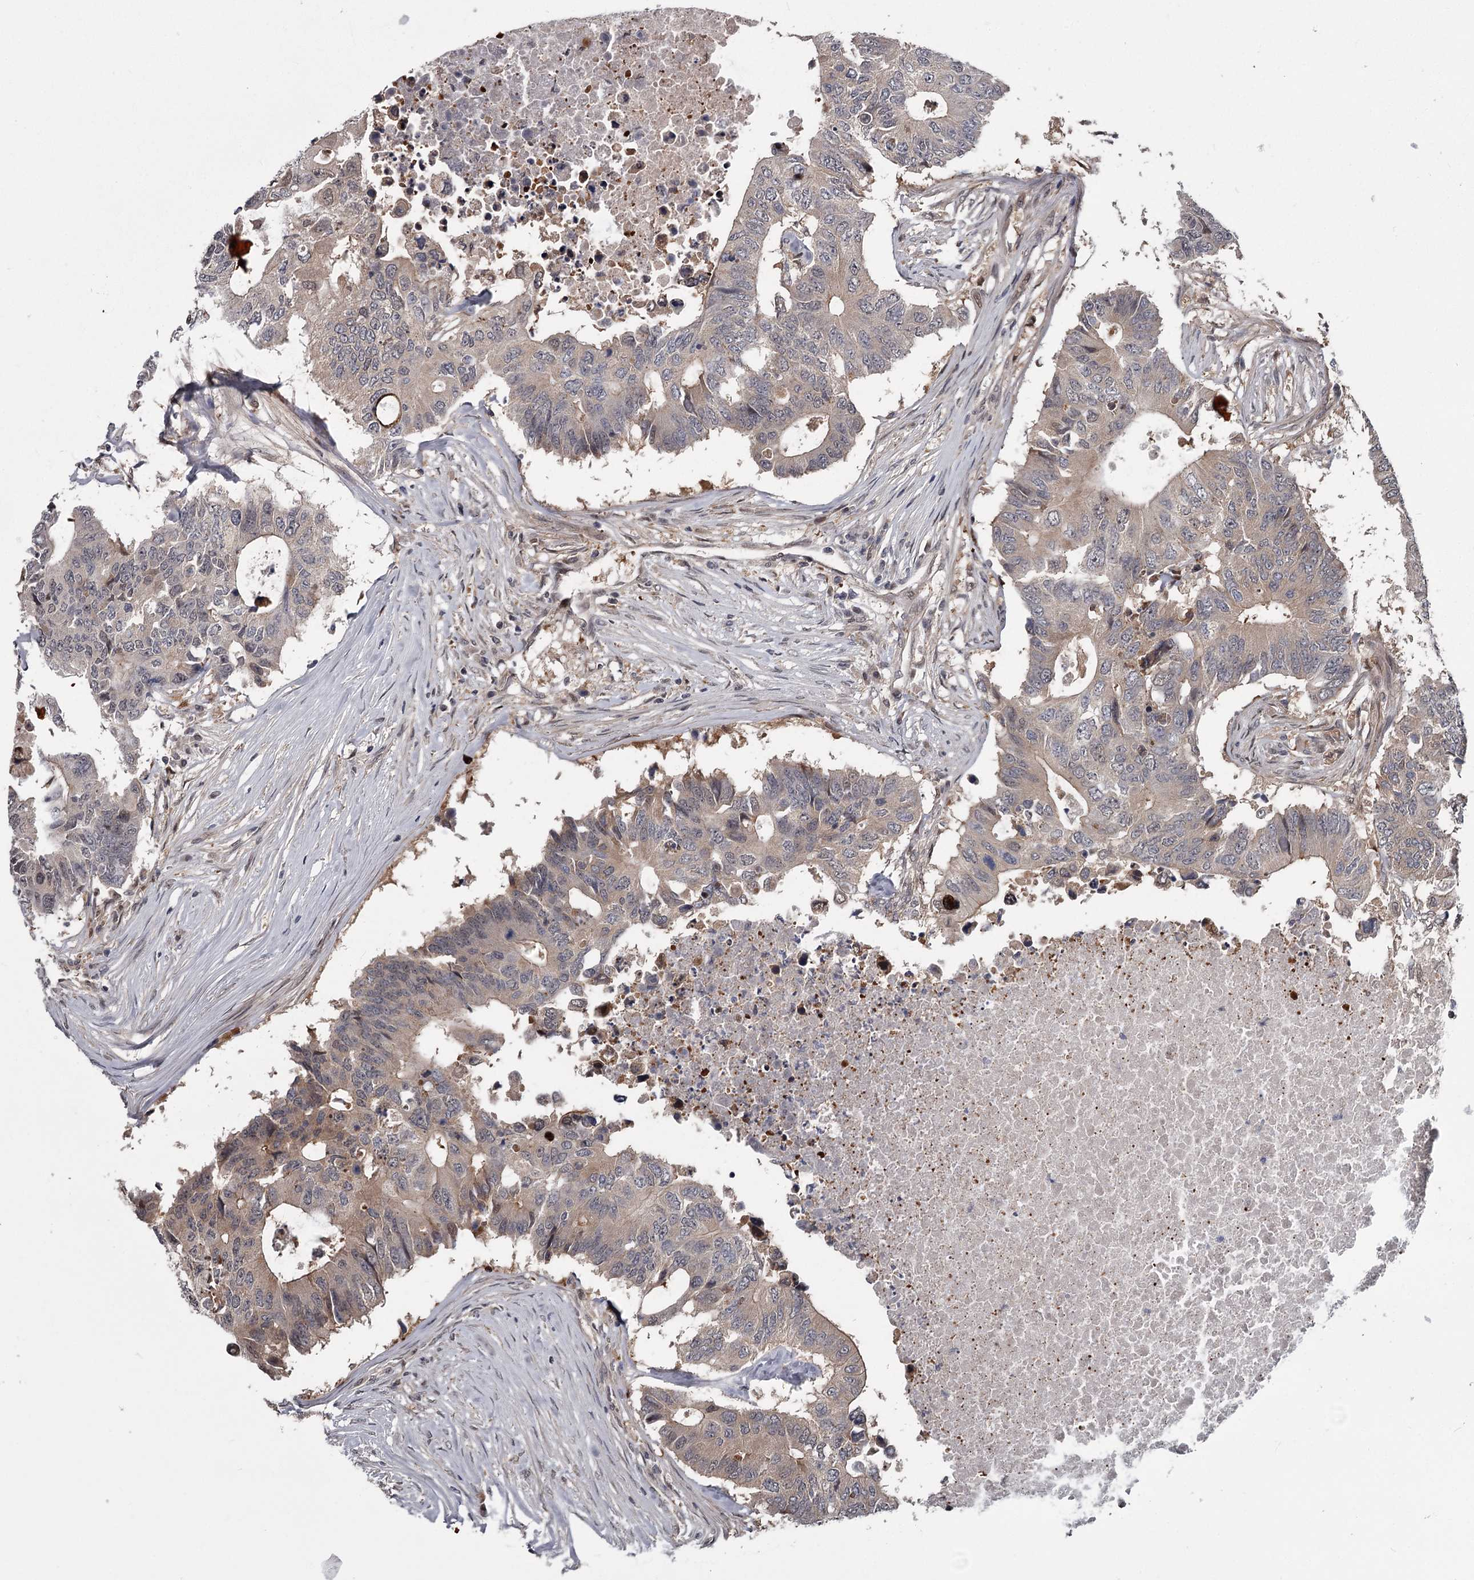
{"staining": {"intensity": "weak", "quantity": "25%-75%", "location": "cytoplasmic/membranous"}, "tissue": "colorectal cancer", "cell_type": "Tumor cells", "image_type": "cancer", "snomed": [{"axis": "morphology", "description": "Adenocarcinoma, NOS"}, {"axis": "topography", "description": "Colon"}], "caption": "A brown stain labels weak cytoplasmic/membranous expression of a protein in colorectal adenocarcinoma tumor cells. (DAB (3,3'-diaminobenzidine) IHC, brown staining for protein, blue staining for nuclei).", "gene": "DAO", "patient": {"sex": "male", "age": 71}}